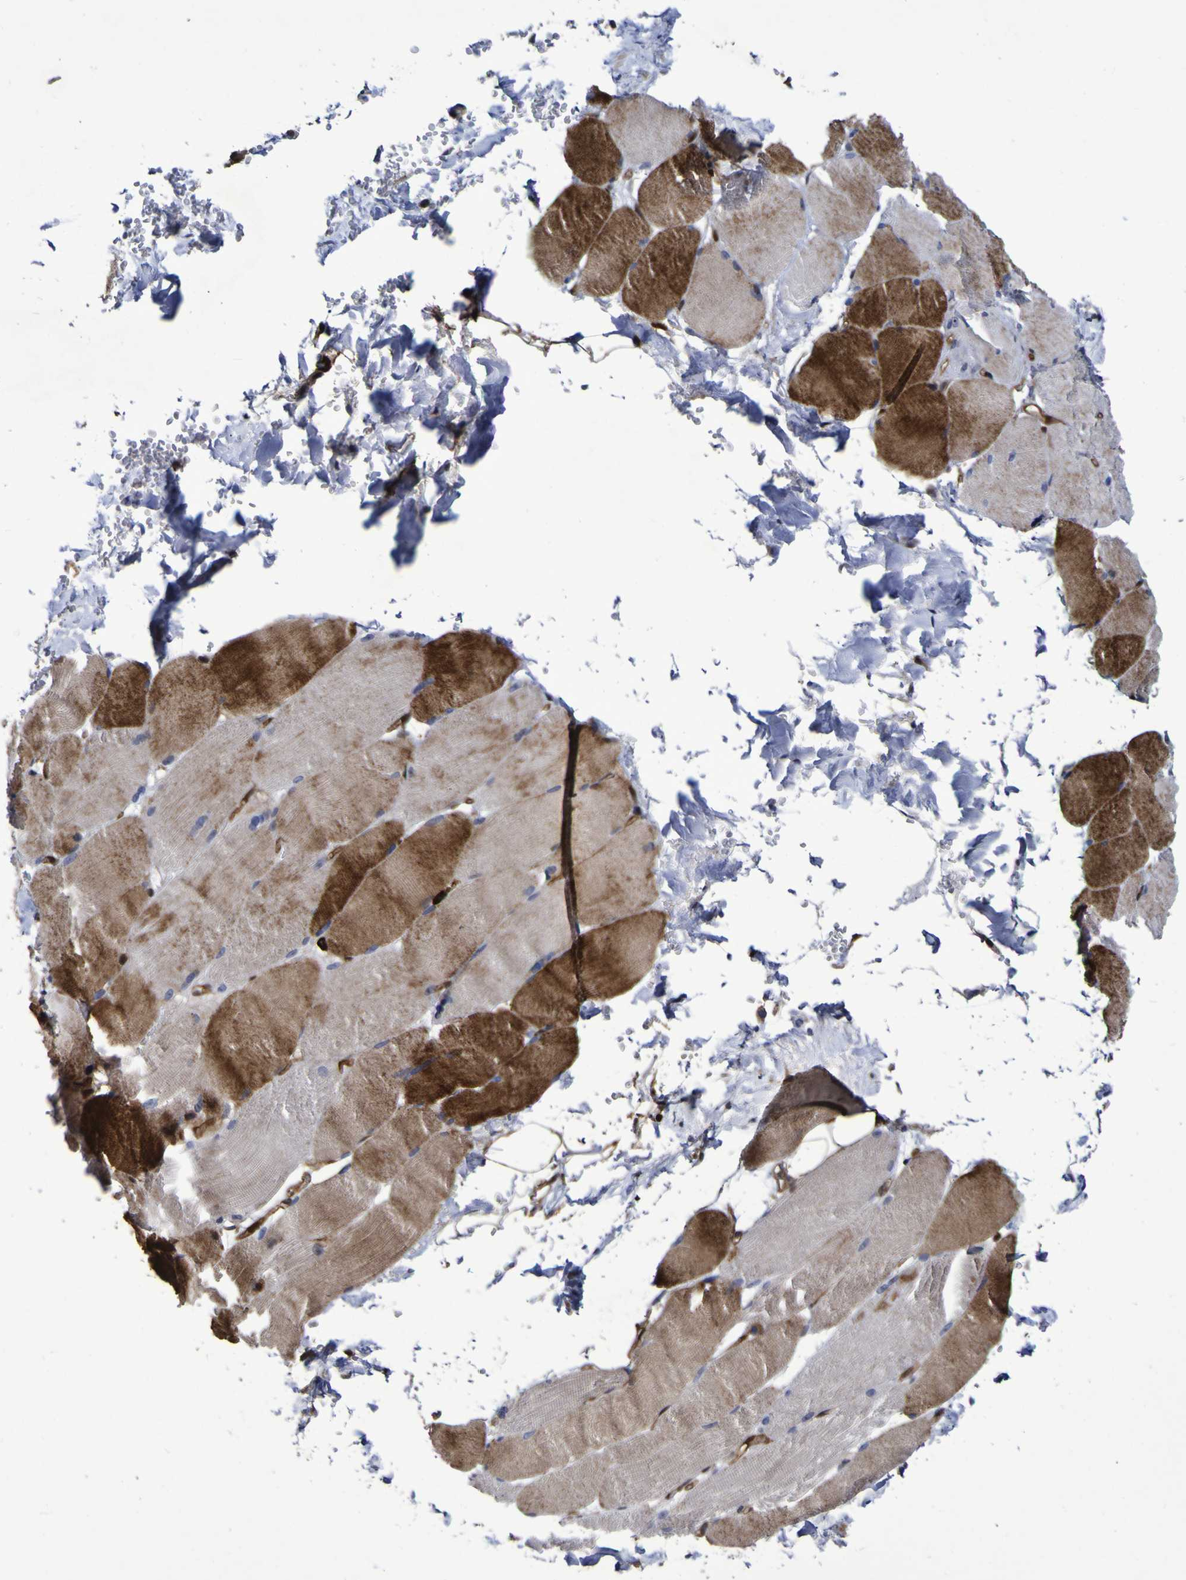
{"staining": {"intensity": "strong", "quantity": "25%-75%", "location": "cytoplasmic/membranous"}, "tissue": "skeletal muscle", "cell_type": "Myocytes", "image_type": "normal", "snomed": [{"axis": "morphology", "description": "Normal tissue, NOS"}, {"axis": "topography", "description": "Skin"}, {"axis": "topography", "description": "Skeletal muscle"}], "caption": "Protein staining of unremarkable skeletal muscle displays strong cytoplasmic/membranous staining in about 25%-75% of myocytes.", "gene": "MGLL", "patient": {"sex": "male", "age": 83}}